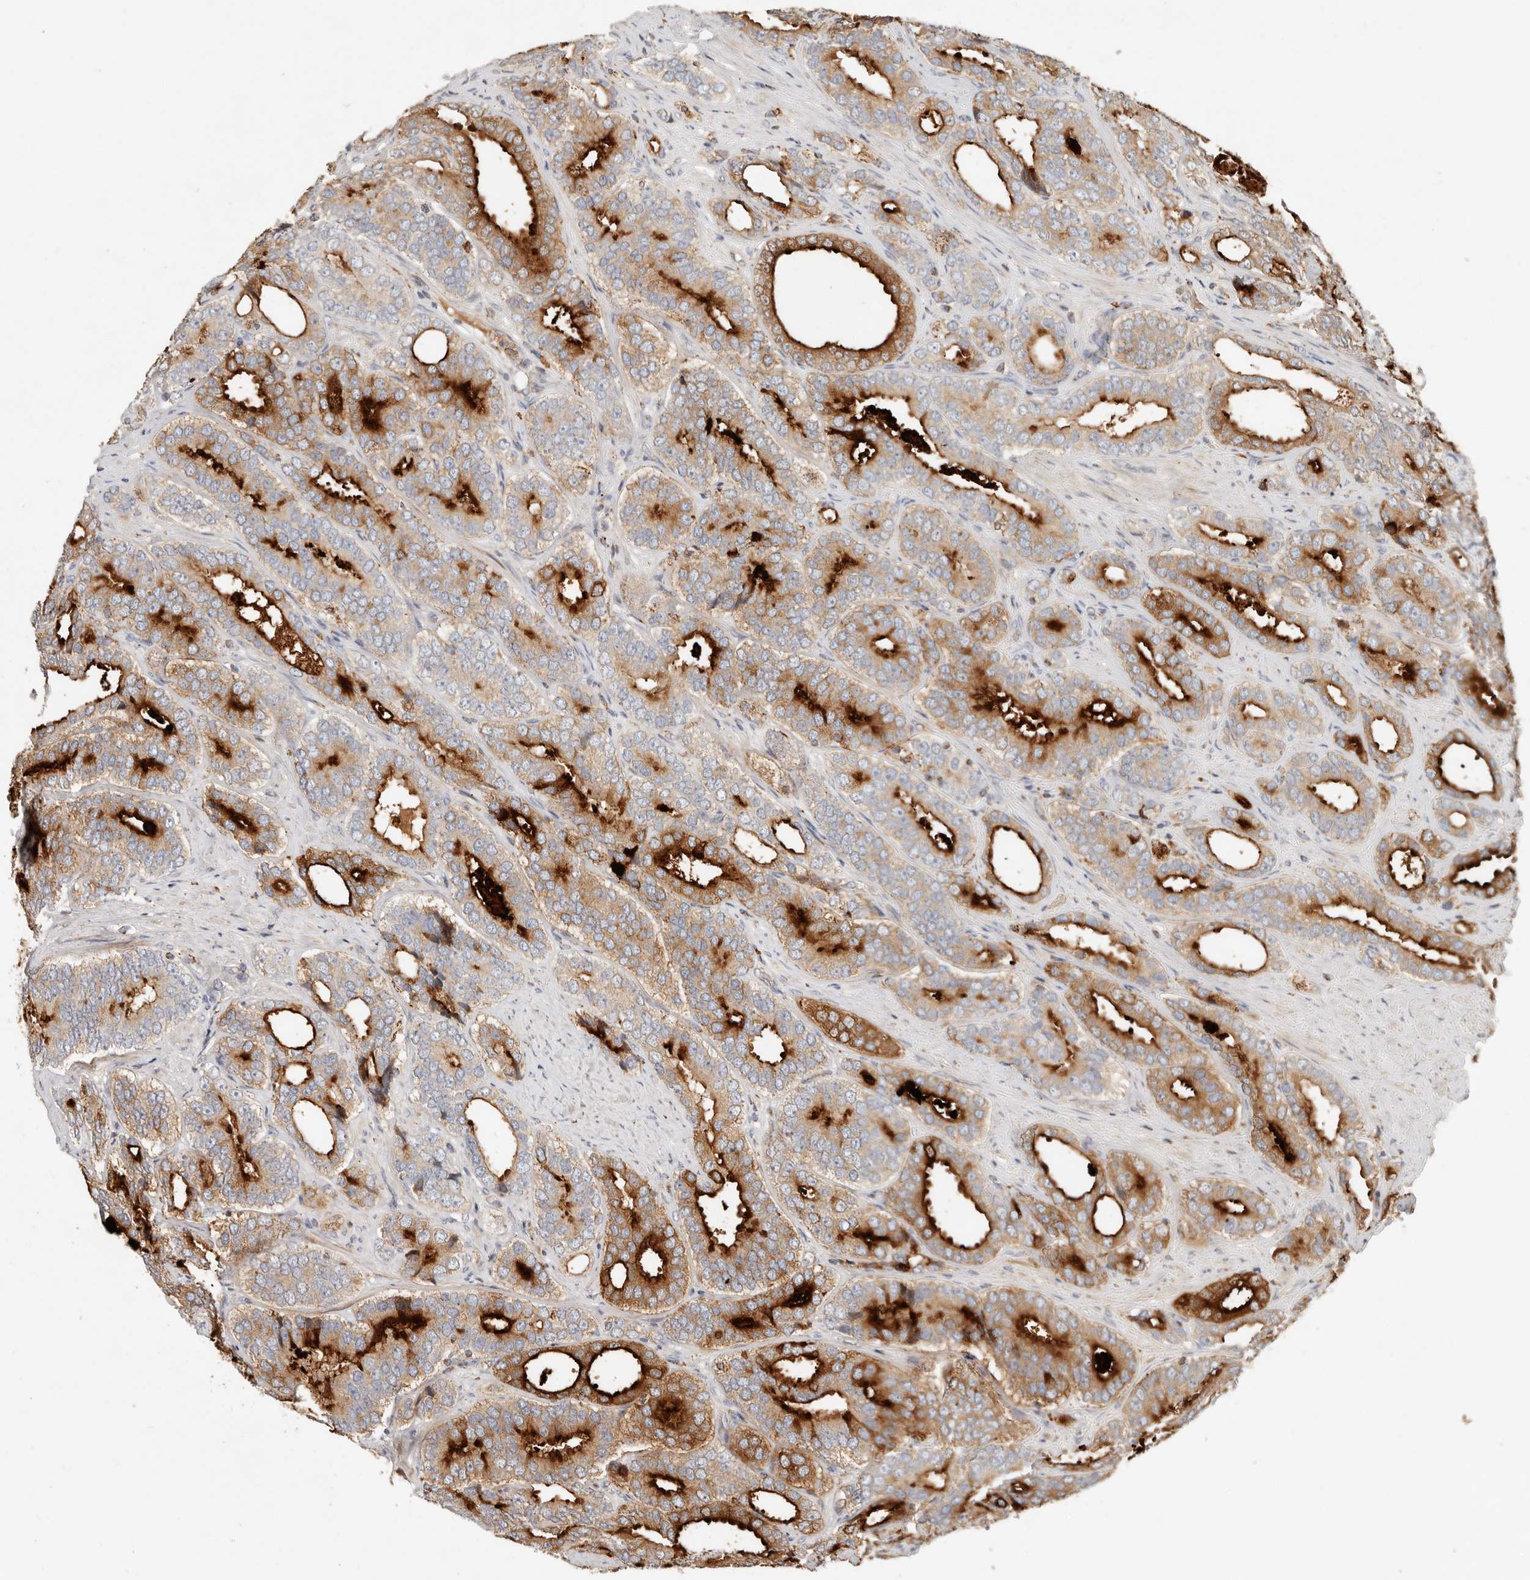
{"staining": {"intensity": "strong", "quantity": "25%-75%", "location": "cytoplasmic/membranous"}, "tissue": "prostate cancer", "cell_type": "Tumor cells", "image_type": "cancer", "snomed": [{"axis": "morphology", "description": "Adenocarcinoma, High grade"}, {"axis": "topography", "description": "Prostate"}], "caption": "The immunohistochemical stain shows strong cytoplasmic/membranous expression in tumor cells of prostate cancer (high-grade adenocarcinoma) tissue.", "gene": "ARHGEF10L", "patient": {"sex": "male", "age": 56}}